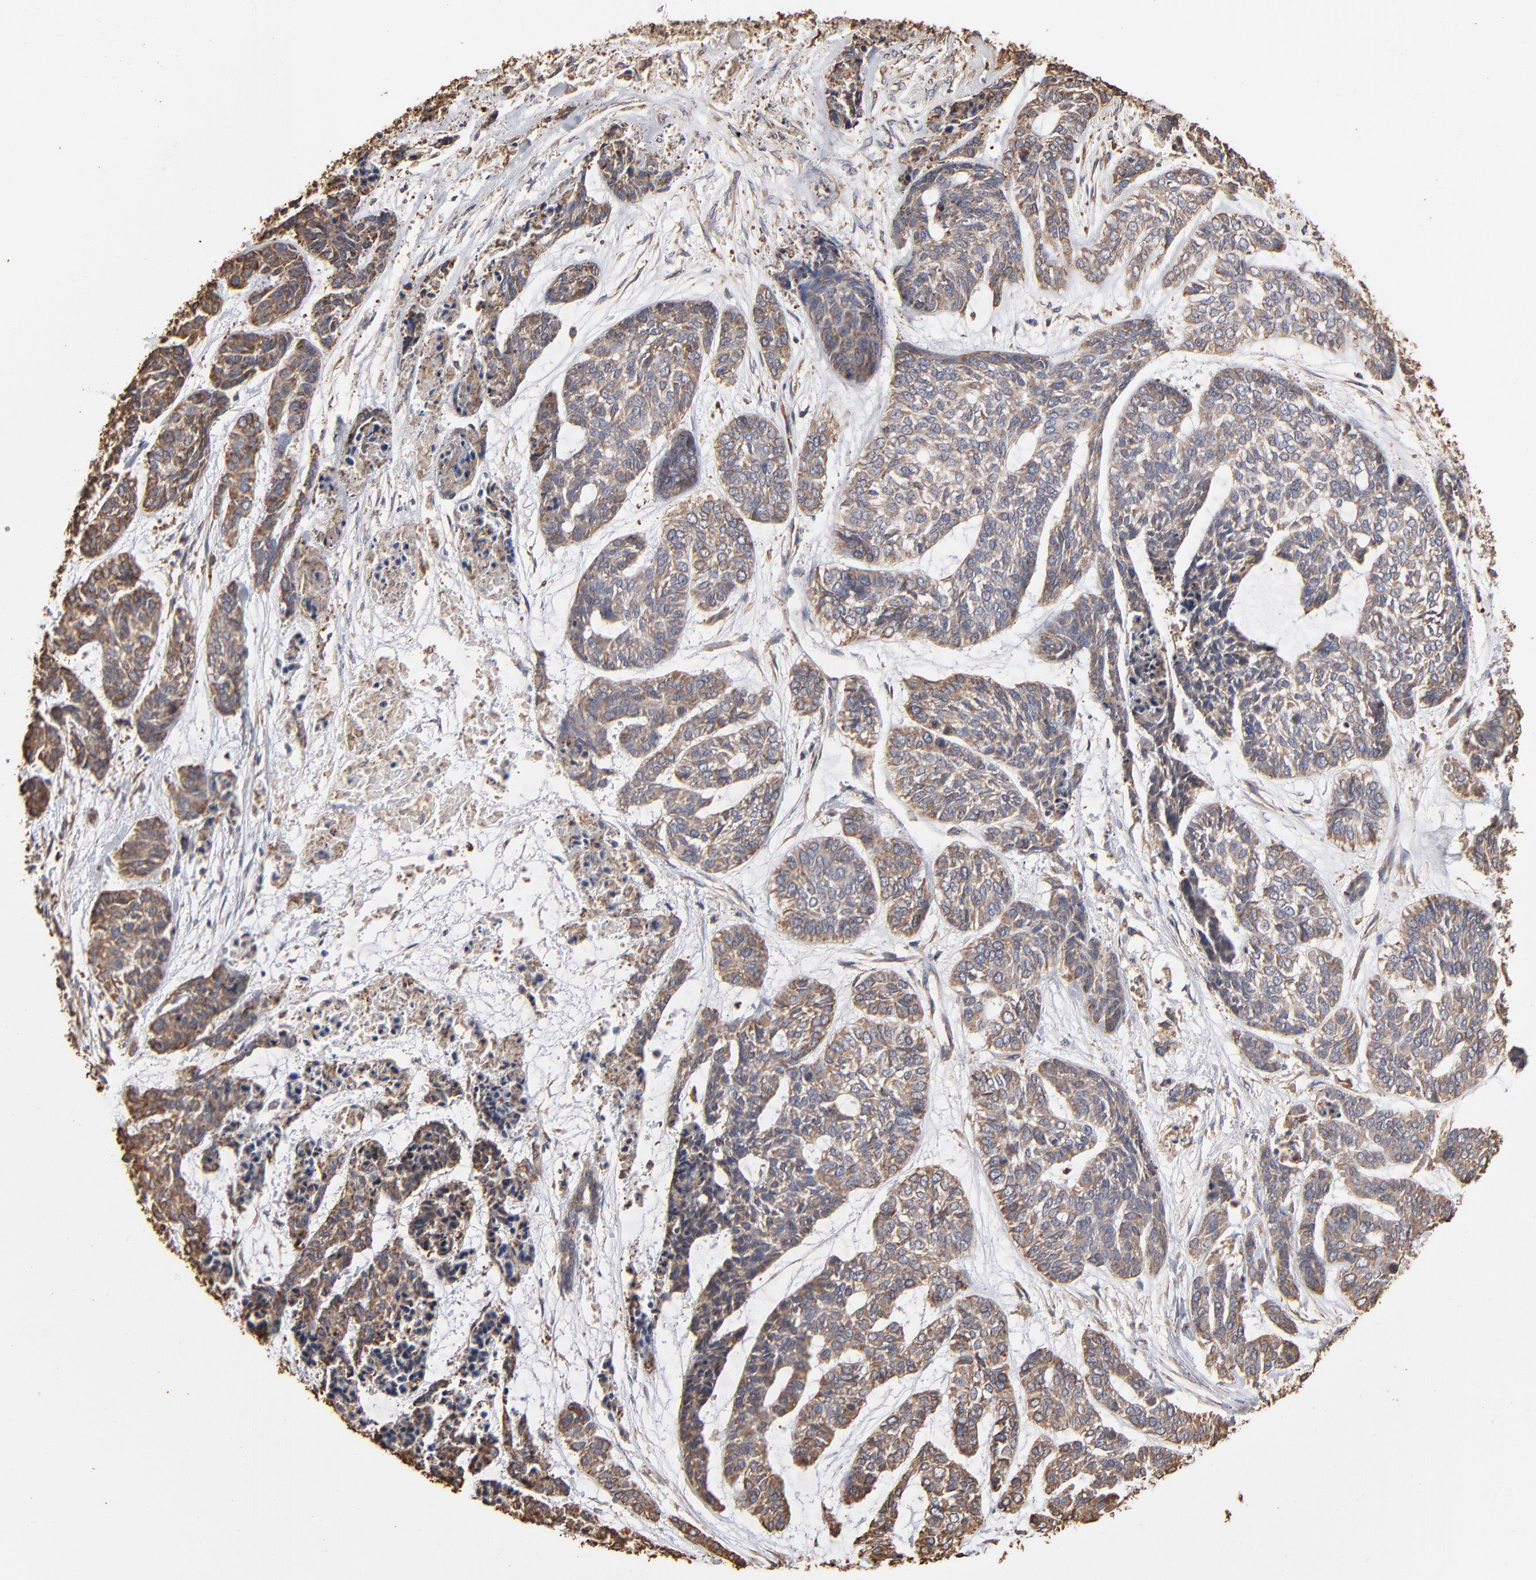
{"staining": {"intensity": "moderate", "quantity": ">75%", "location": "cytoplasmic/membranous"}, "tissue": "skin cancer", "cell_type": "Tumor cells", "image_type": "cancer", "snomed": [{"axis": "morphology", "description": "Basal cell carcinoma"}, {"axis": "topography", "description": "Skin"}], "caption": "A histopathology image of skin basal cell carcinoma stained for a protein exhibits moderate cytoplasmic/membranous brown staining in tumor cells.", "gene": "PDIA3", "patient": {"sex": "female", "age": 64}}